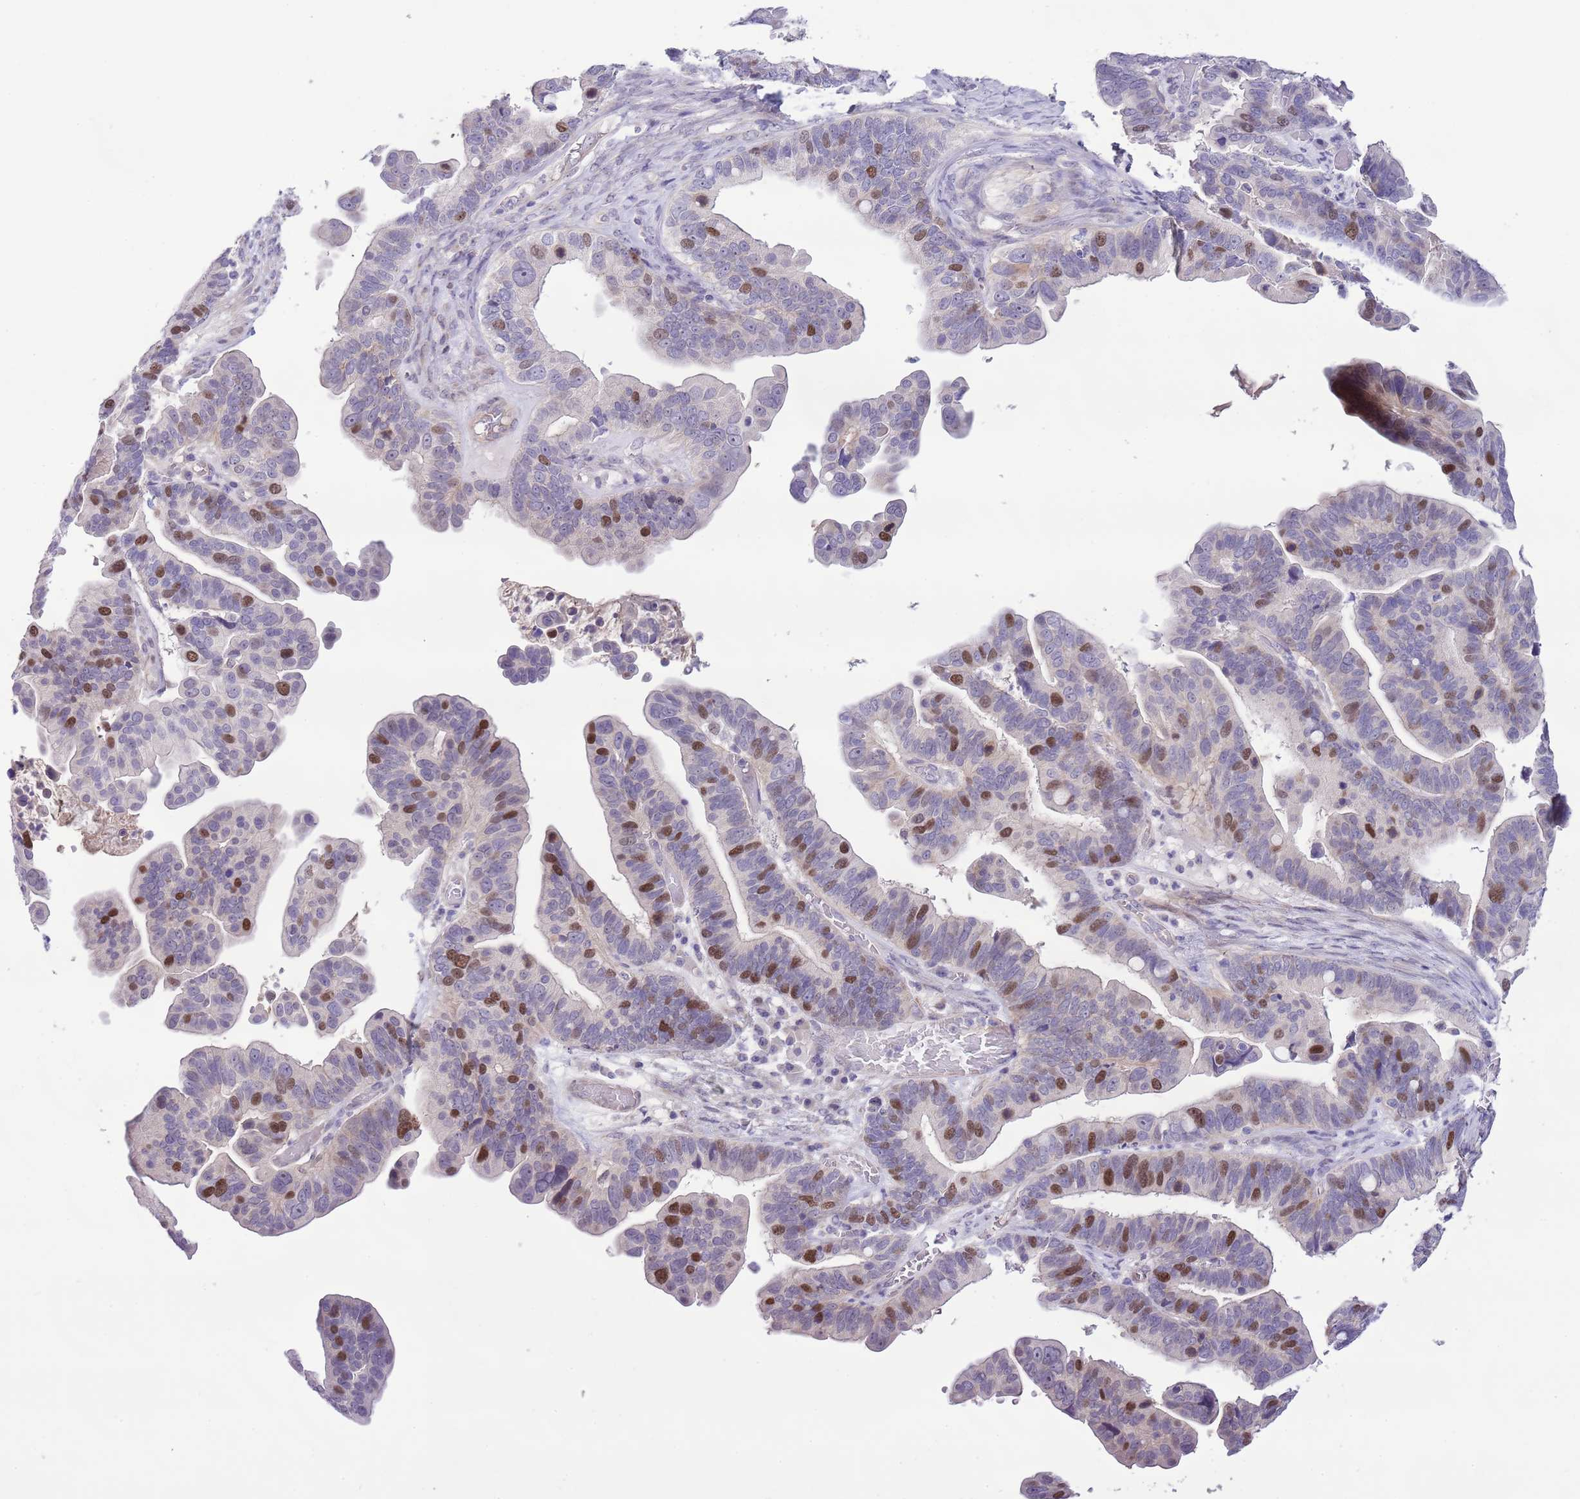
{"staining": {"intensity": "strong", "quantity": "<25%", "location": "nuclear"}, "tissue": "ovarian cancer", "cell_type": "Tumor cells", "image_type": "cancer", "snomed": [{"axis": "morphology", "description": "Cystadenocarcinoma, serous, NOS"}, {"axis": "topography", "description": "Ovary"}], "caption": "Strong nuclear protein positivity is present in about <25% of tumor cells in serous cystadenocarcinoma (ovarian).", "gene": "FBRSL1", "patient": {"sex": "female", "age": 56}}